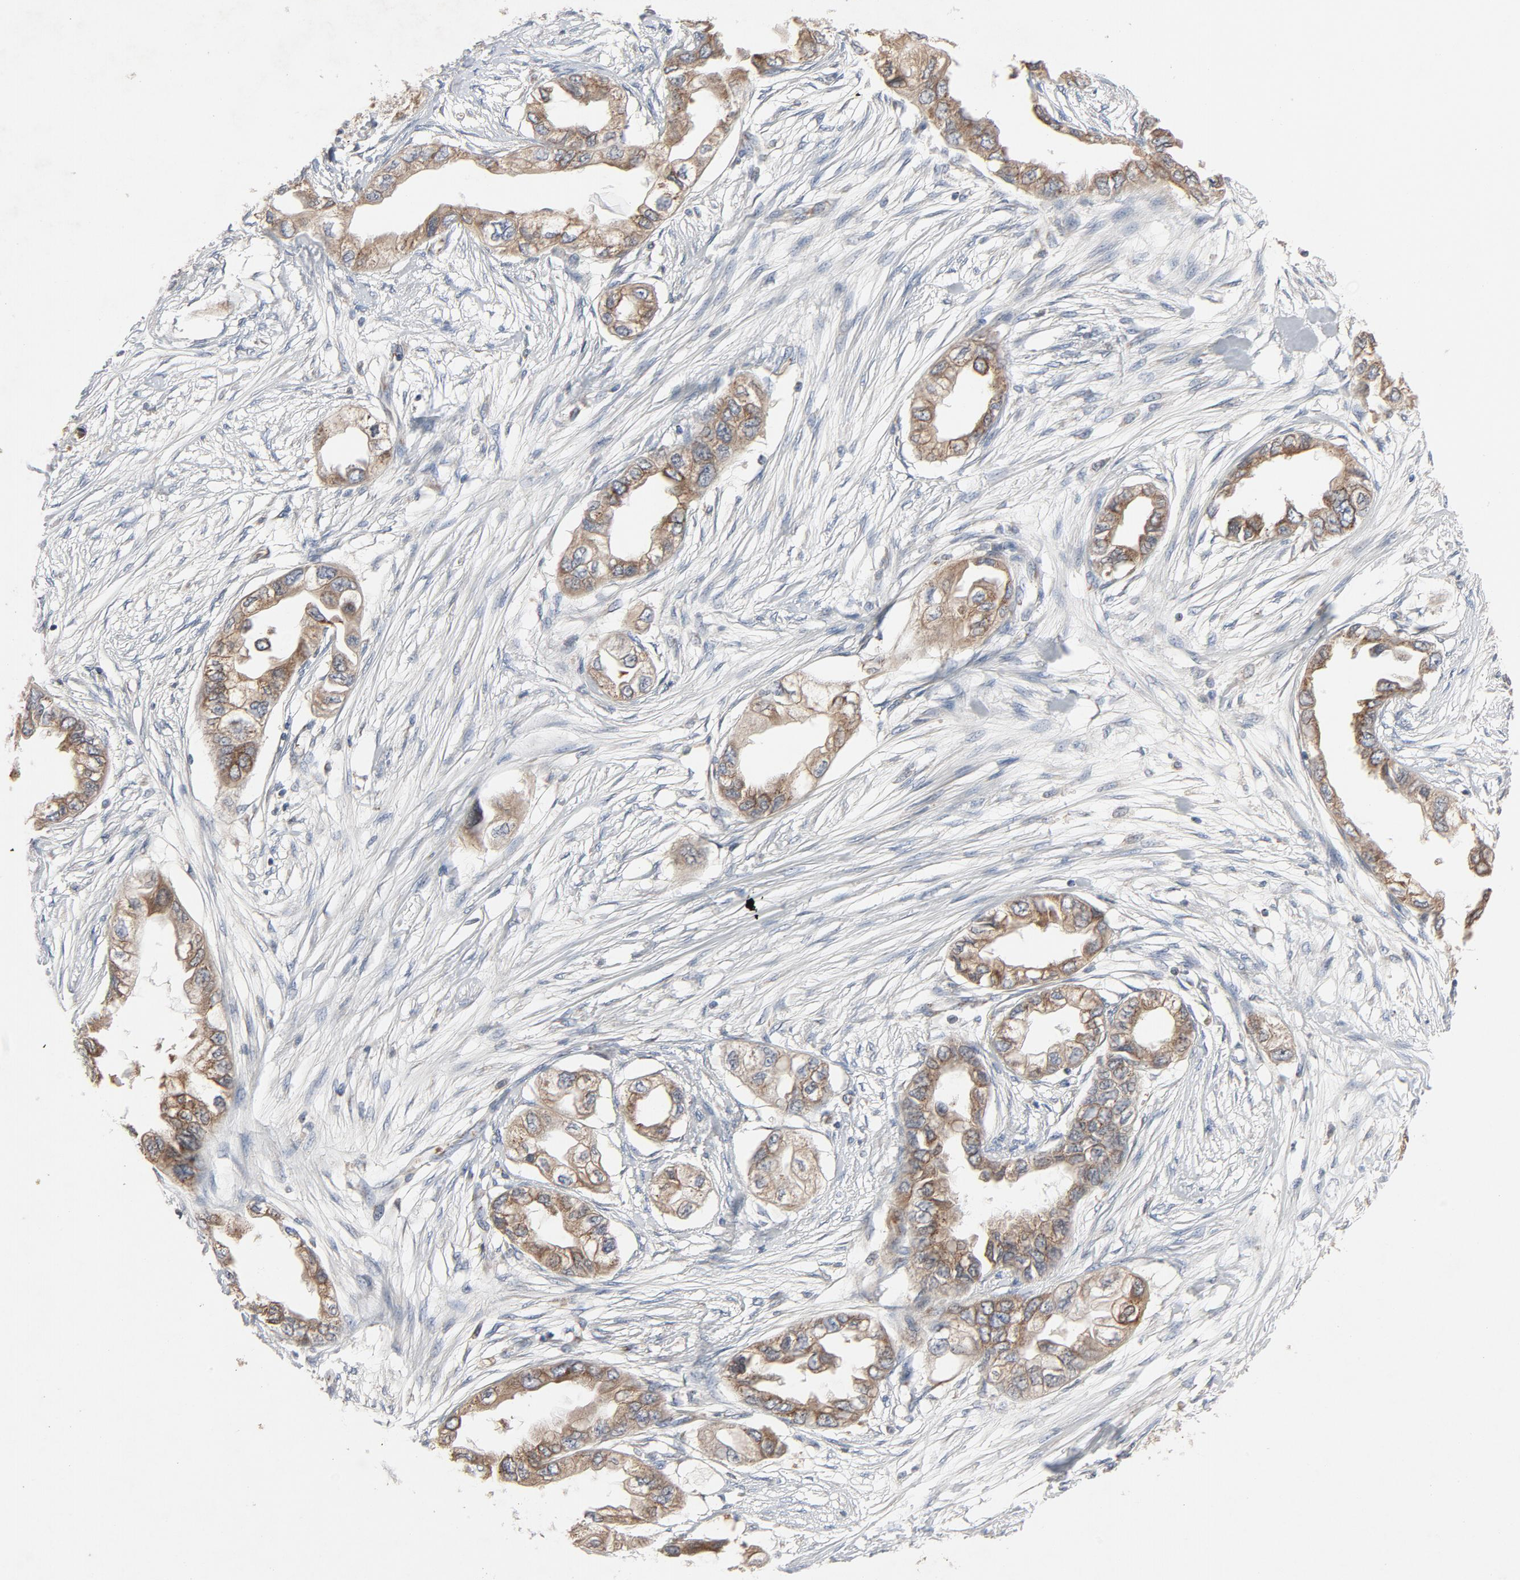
{"staining": {"intensity": "weak", "quantity": ">75%", "location": "cytoplasmic/membranous"}, "tissue": "endometrial cancer", "cell_type": "Tumor cells", "image_type": "cancer", "snomed": [{"axis": "morphology", "description": "Adenocarcinoma, NOS"}, {"axis": "topography", "description": "Endometrium"}], "caption": "Brown immunohistochemical staining in endometrial cancer demonstrates weak cytoplasmic/membranous positivity in about >75% of tumor cells. Using DAB (brown) and hematoxylin (blue) stains, captured at high magnification using brightfield microscopy.", "gene": "LMAN2", "patient": {"sex": "female", "age": 51}}